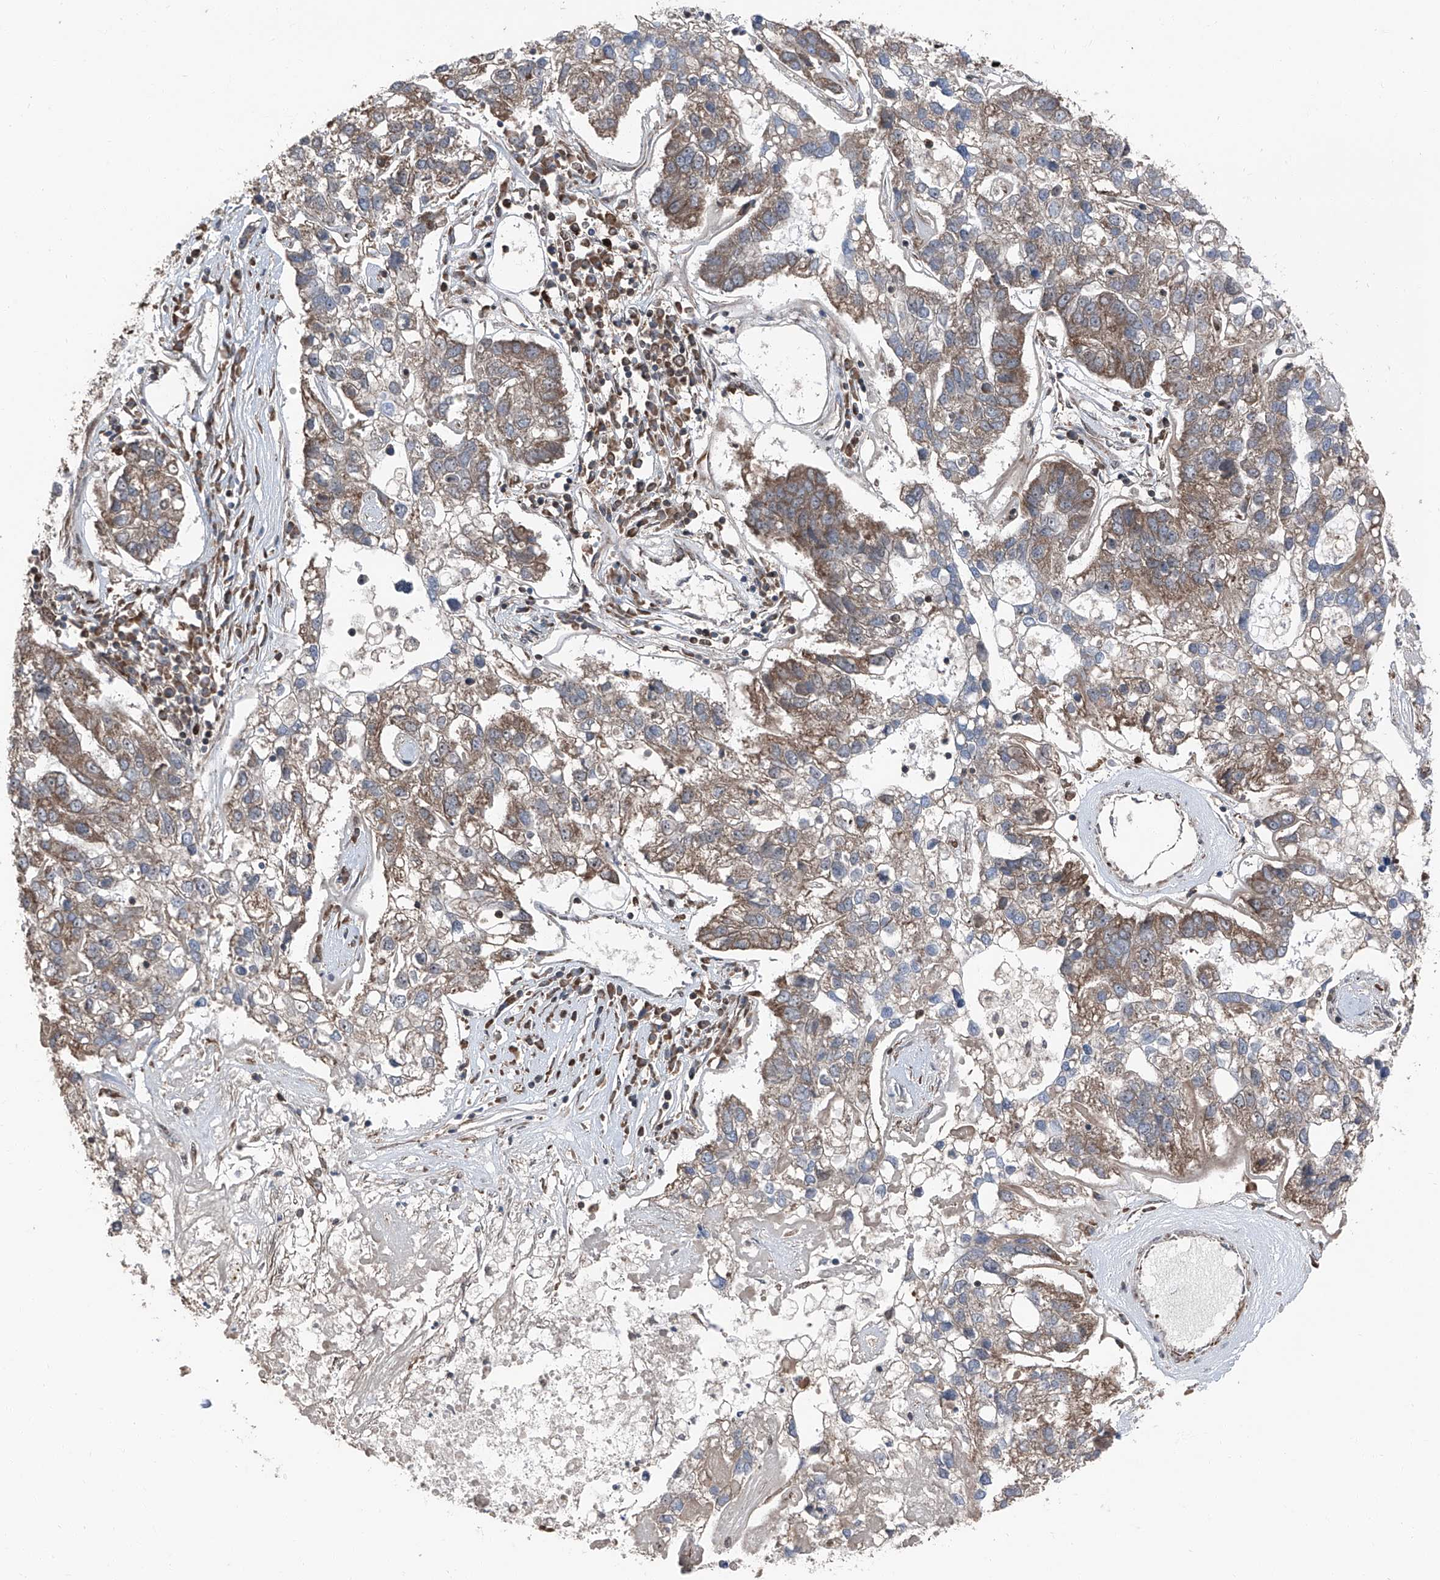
{"staining": {"intensity": "moderate", "quantity": "25%-75%", "location": "cytoplasmic/membranous"}, "tissue": "pancreatic cancer", "cell_type": "Tumor cells", "image_type": "cancer", "snomed": [{"axis": "morphology", "description": "Adenocarcinoma, NOS"}, {"axis": "topography", "description": "Pancreas"}], "caption": "IHC (DAB (3,3'-diaminobenzidine)) staining of pancreatic cancer (adenocarcinoma) demonstrates moderate cytoplasmic/membranous protein positivity in approximately 25%-75% of tumor cells.", "gene": "FKBP5", "patient": {"sex": "female", "age": 61}}